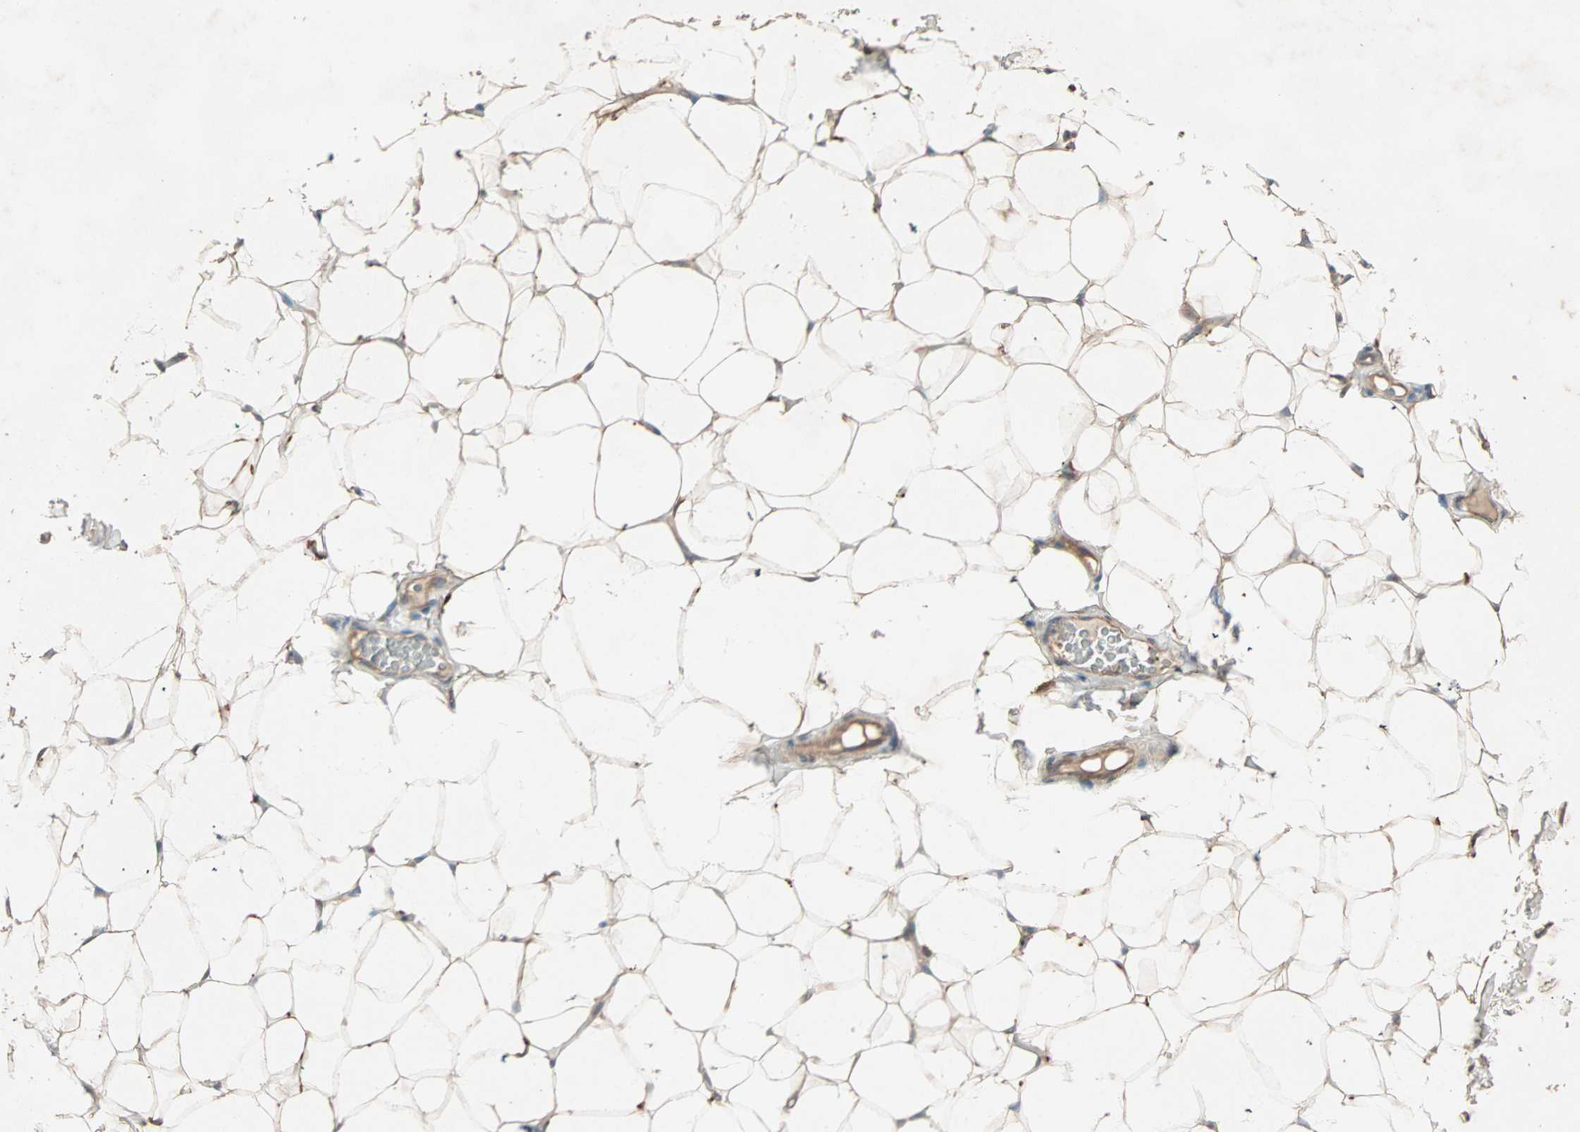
{"staining": {"intensity": "moderate", "quantity": ">75%", "location": "cytoplasmic/membranous"}, "tissue": "adipose tissue", "cell_type": "Adipocytes", "image_type": "normal", "snomed": [{"axis": "morphology", "description": "Normal tissue, NOS"}, {"axis": "topography", "description": "Soft tissue"}], "caption": "Immunohistochemistry (DAB (3,3'-diaminobenzidine)) staining of benign human adipose tissue shows moderate cytoplasmic/membranous protein staining in approximately >75% of adipocytes.", "gene": "SDSL", "patient": {"sex": "male", "age": 26}}